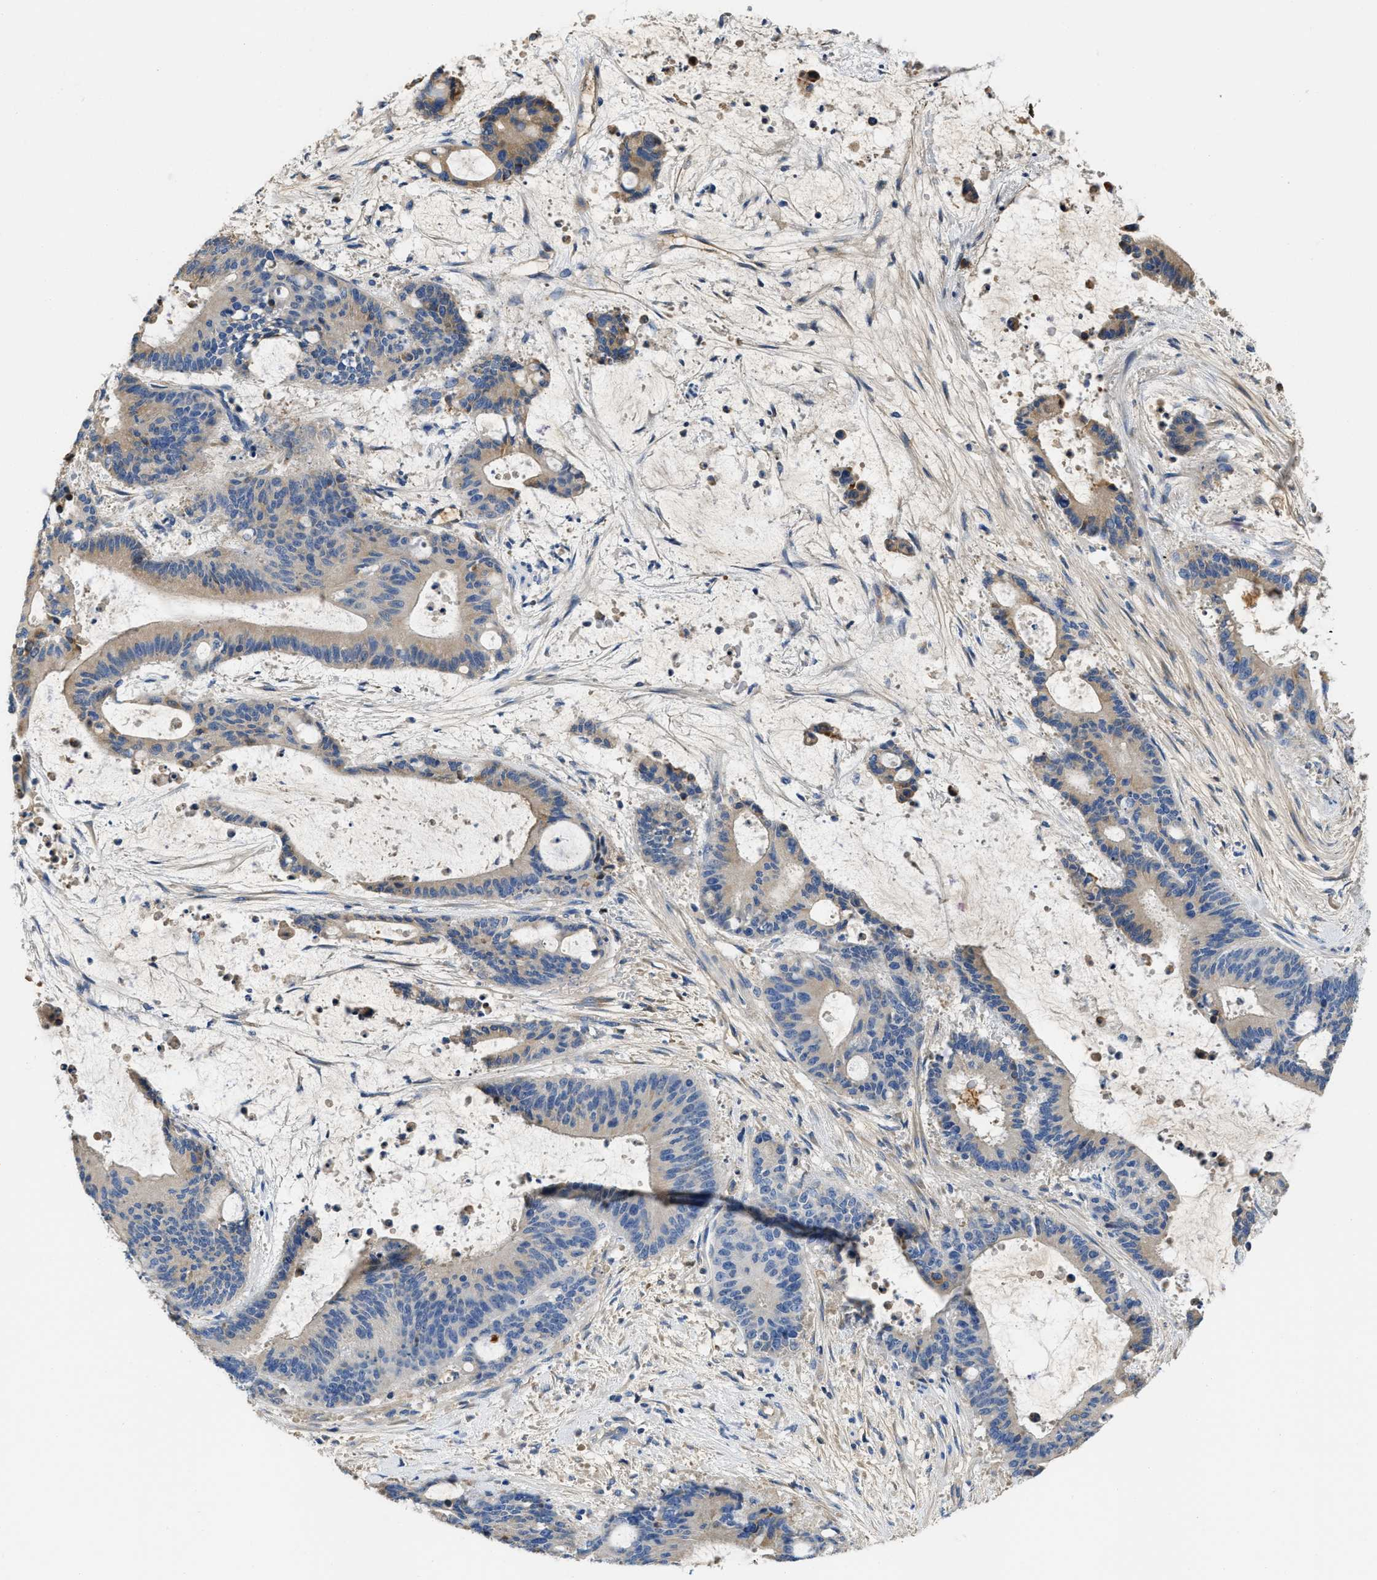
{"staining": {"intensity": "moderate", "quantity": "<25%", "location": "cytoplasmic/membranous"}, "tissue": "liver cancer", "cell_type": "Tumor cells", "image_type": "cancer", "snomed": [{"axis": "morphology", "description": "Normal tissue, NOS"}, {"axis": "morphology", "description": "Cholangiocarcinoma"}, {"axis": "topography", "description": "Liver"}, {"axis": "topography", "description": "Peripheral nerve tissue"}], "caption": "A micrograph of liver cancer stained for a protein shows moderate cytoplasmic/membranous brown staining in tumor cells.", "gene": "C1S", "patient": {"sex": "female", "age": 73}}